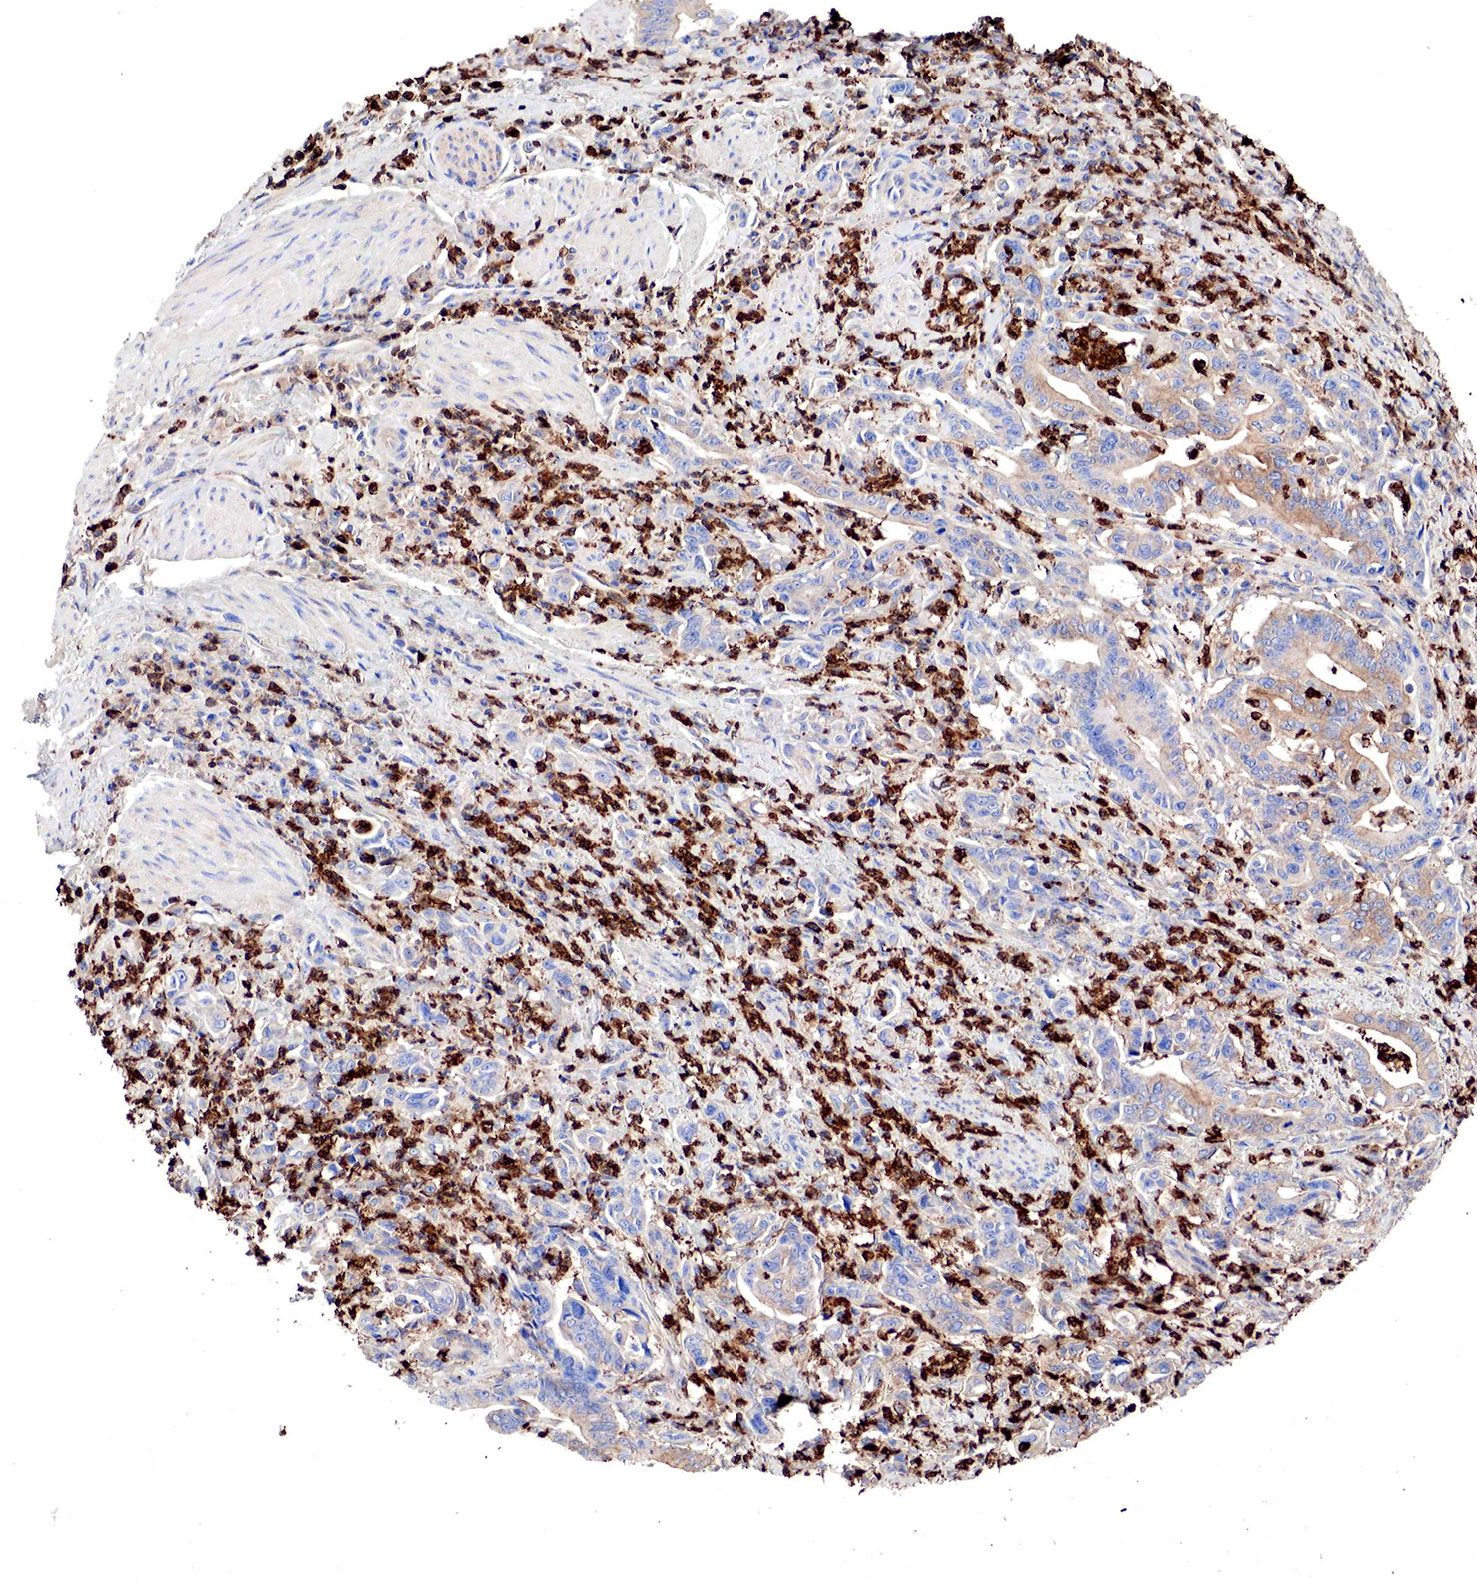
{"staining": {"intensity": "weak", "quantity": ">75%", "location": "cytoplasmic/membranous"}, "tissue": "stomach cancer", "cell_type": "Tumor cells", "image_type": "cancer", "snomed": [{"axis": "morphology", "description": "Adenocarcinoma, NOS"}, {"axis": "topography", "description": "Stomach"}], "caption": "Stomach adenocarcinoma stained with DAB (3,3'-diaminobenzidine) IHC displays low levels of weak cytoplasmic/membranous positivity in approximately >75% of tumor cells.", "gene": "G6PD", "patient": {"sex": "female", "age": 76}}